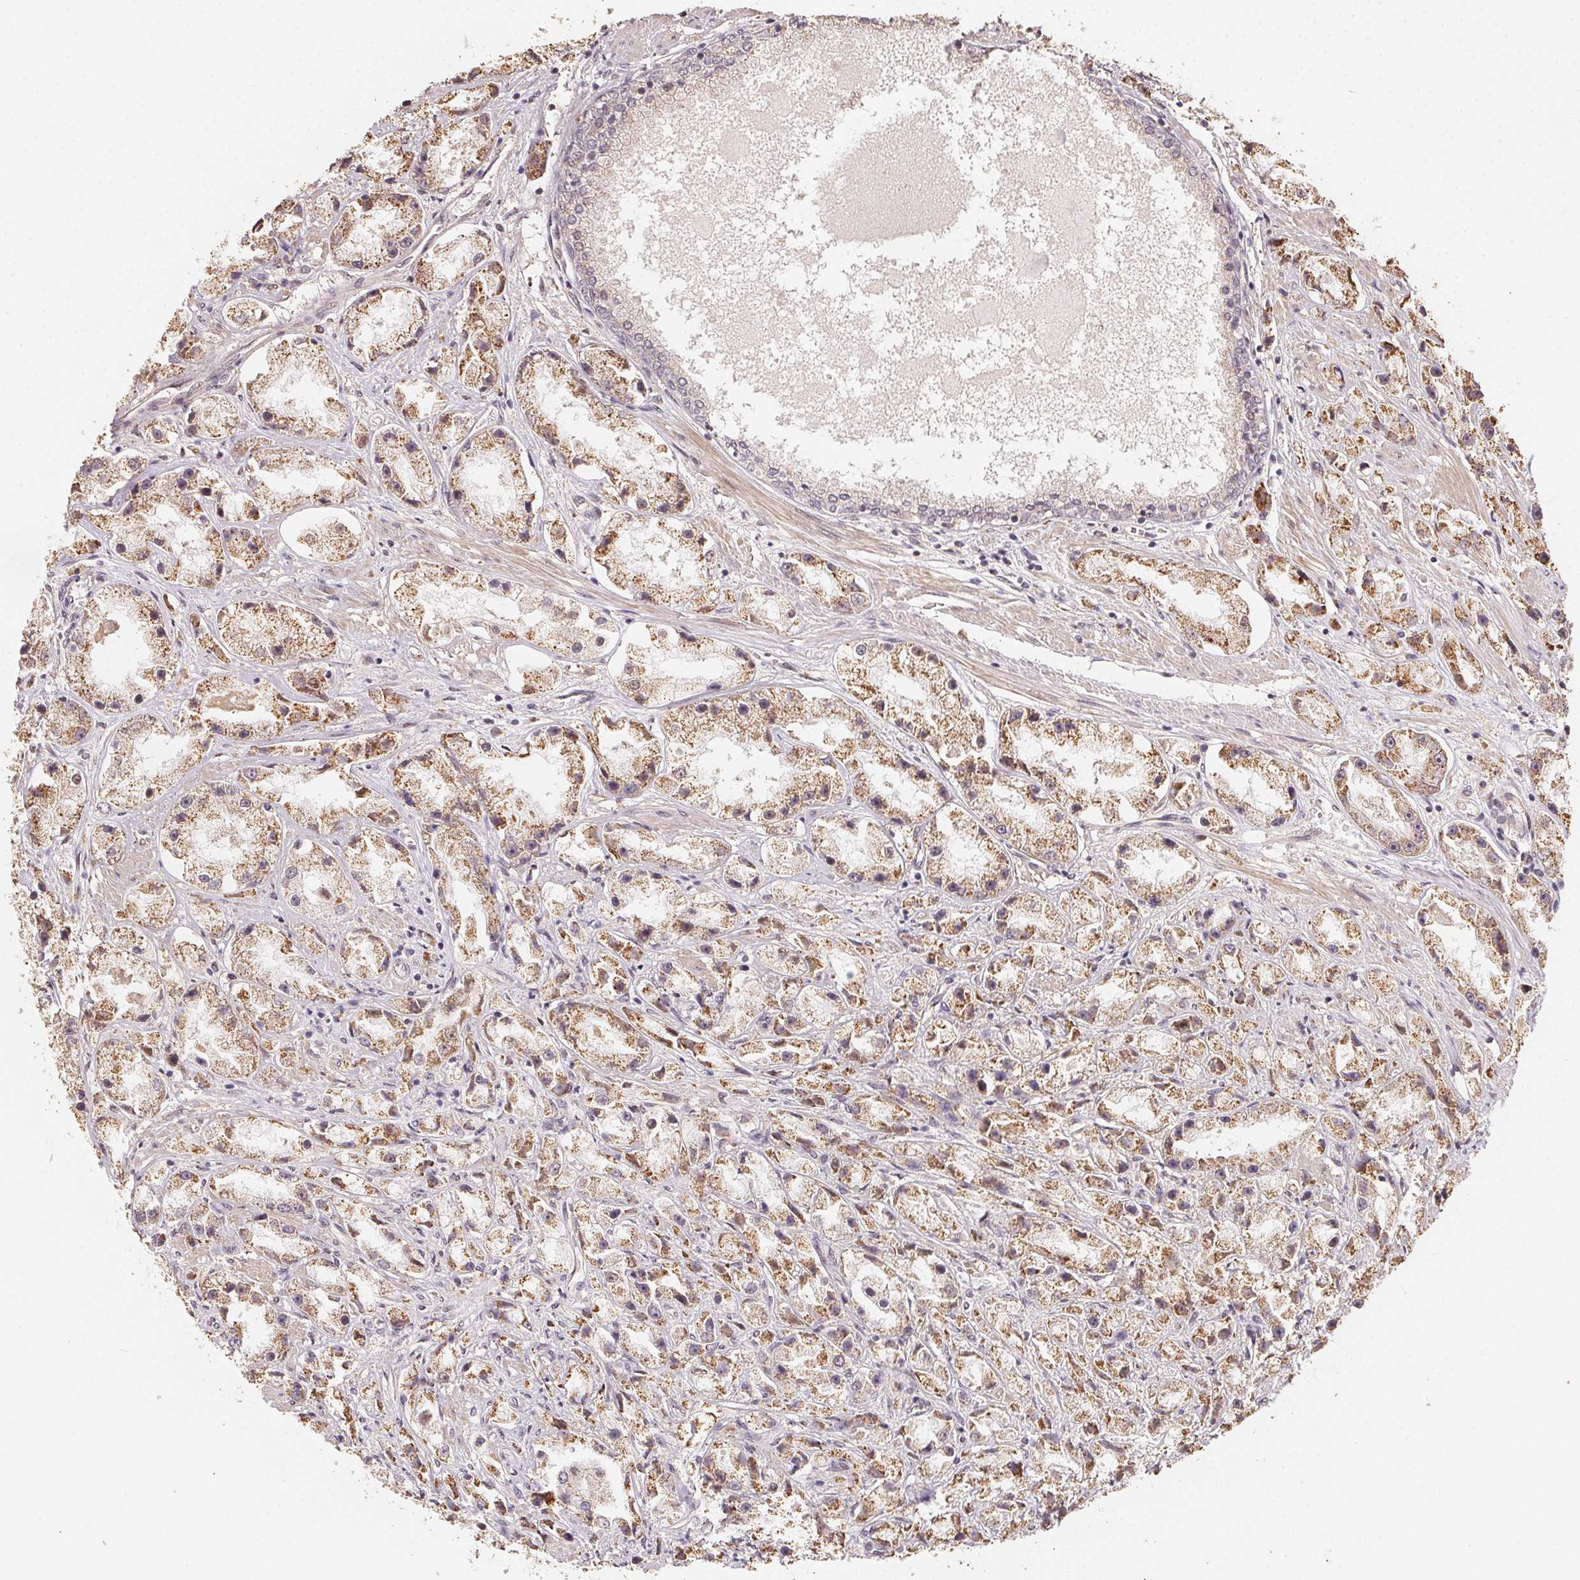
{"staining": {"intensity": "moderate", "quantity": ">75%", "location": "cytoplasmic/membranous"}, "tissue": "prostate cancer", "cell_type": "Tumor cells", "image_type": "cancer", "snomed": [{"axis": "morphology", "description": "Adenocarcinoma, High grade"}, {"axis": "topography", "description": "Prostate"}], "caption": "Tumor cells show medium levels of moderate cytoplasmic/membranous staining in about >75% of cells in human prostate adenocarcinoma (high-grade). The staining was performed using DAB (3,3'-diaminobenzidine) to visualize the protein expression in brown, while the nuclei were stained in blue with hematoxylin (Magnification: 20x).", "gene": "TMEM222", "patient": {"sex": "male", "age": 67}}